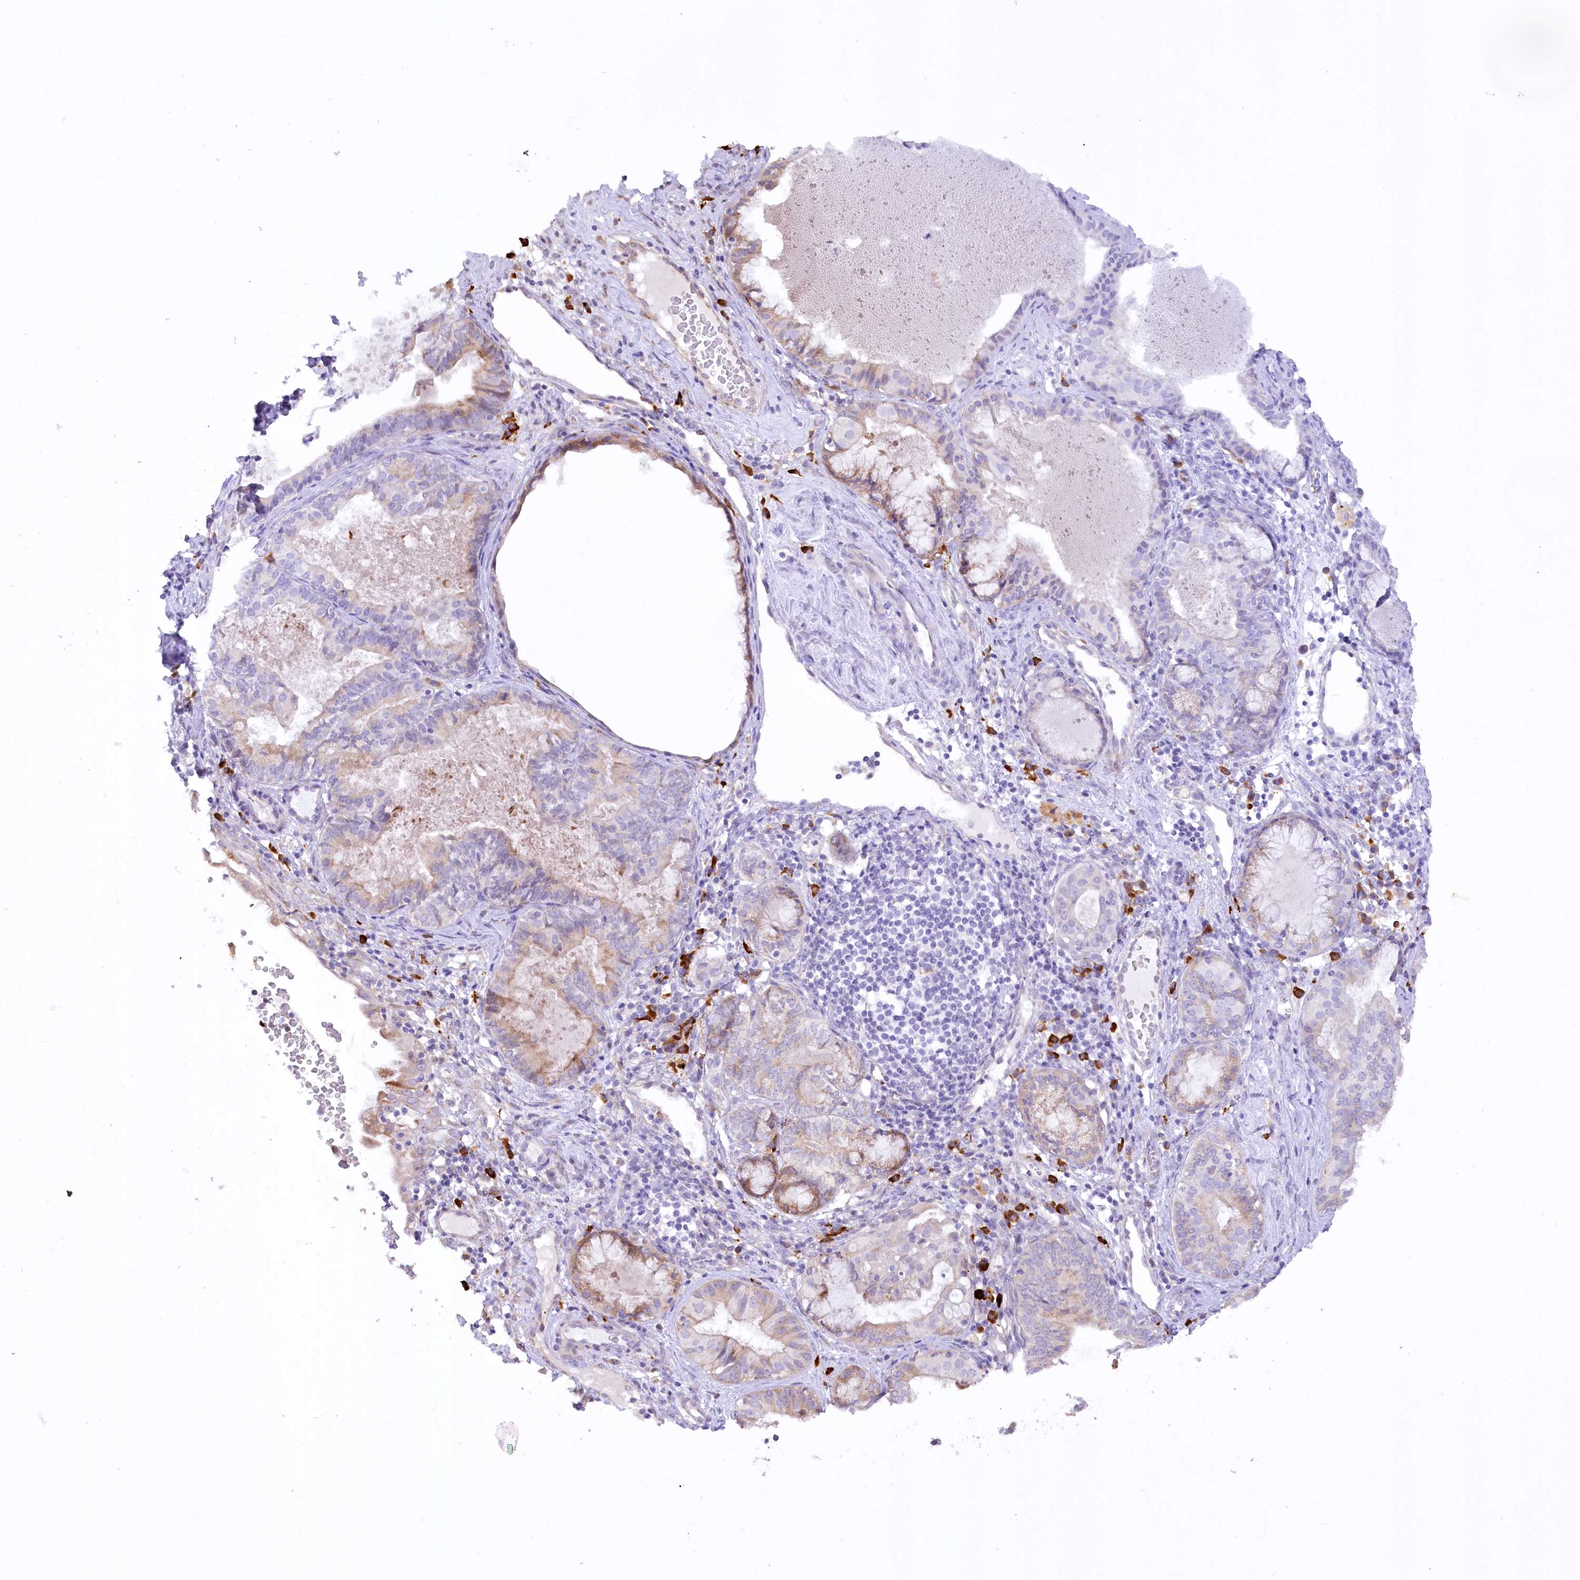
{"staining": {"intensity": "weak", "quantity": "<25%", "location": "cytoplasmic/membranous"}, "tissue": "endometrial cancer", "cell_type": "Tumor cells", "image_type": "cancer", "snomed": [{"axis": "morphology", "description": "Adenocarcinoma, NOS"}, {"axis": "topography", "description": "Endometrium"}], "caption": "The histopathology image demonstrates no staining of tumor cells in adenocarcinoma (endometrial).", "gene": "NCKAP5", "patient": {"sex": "female", "age": 79}}